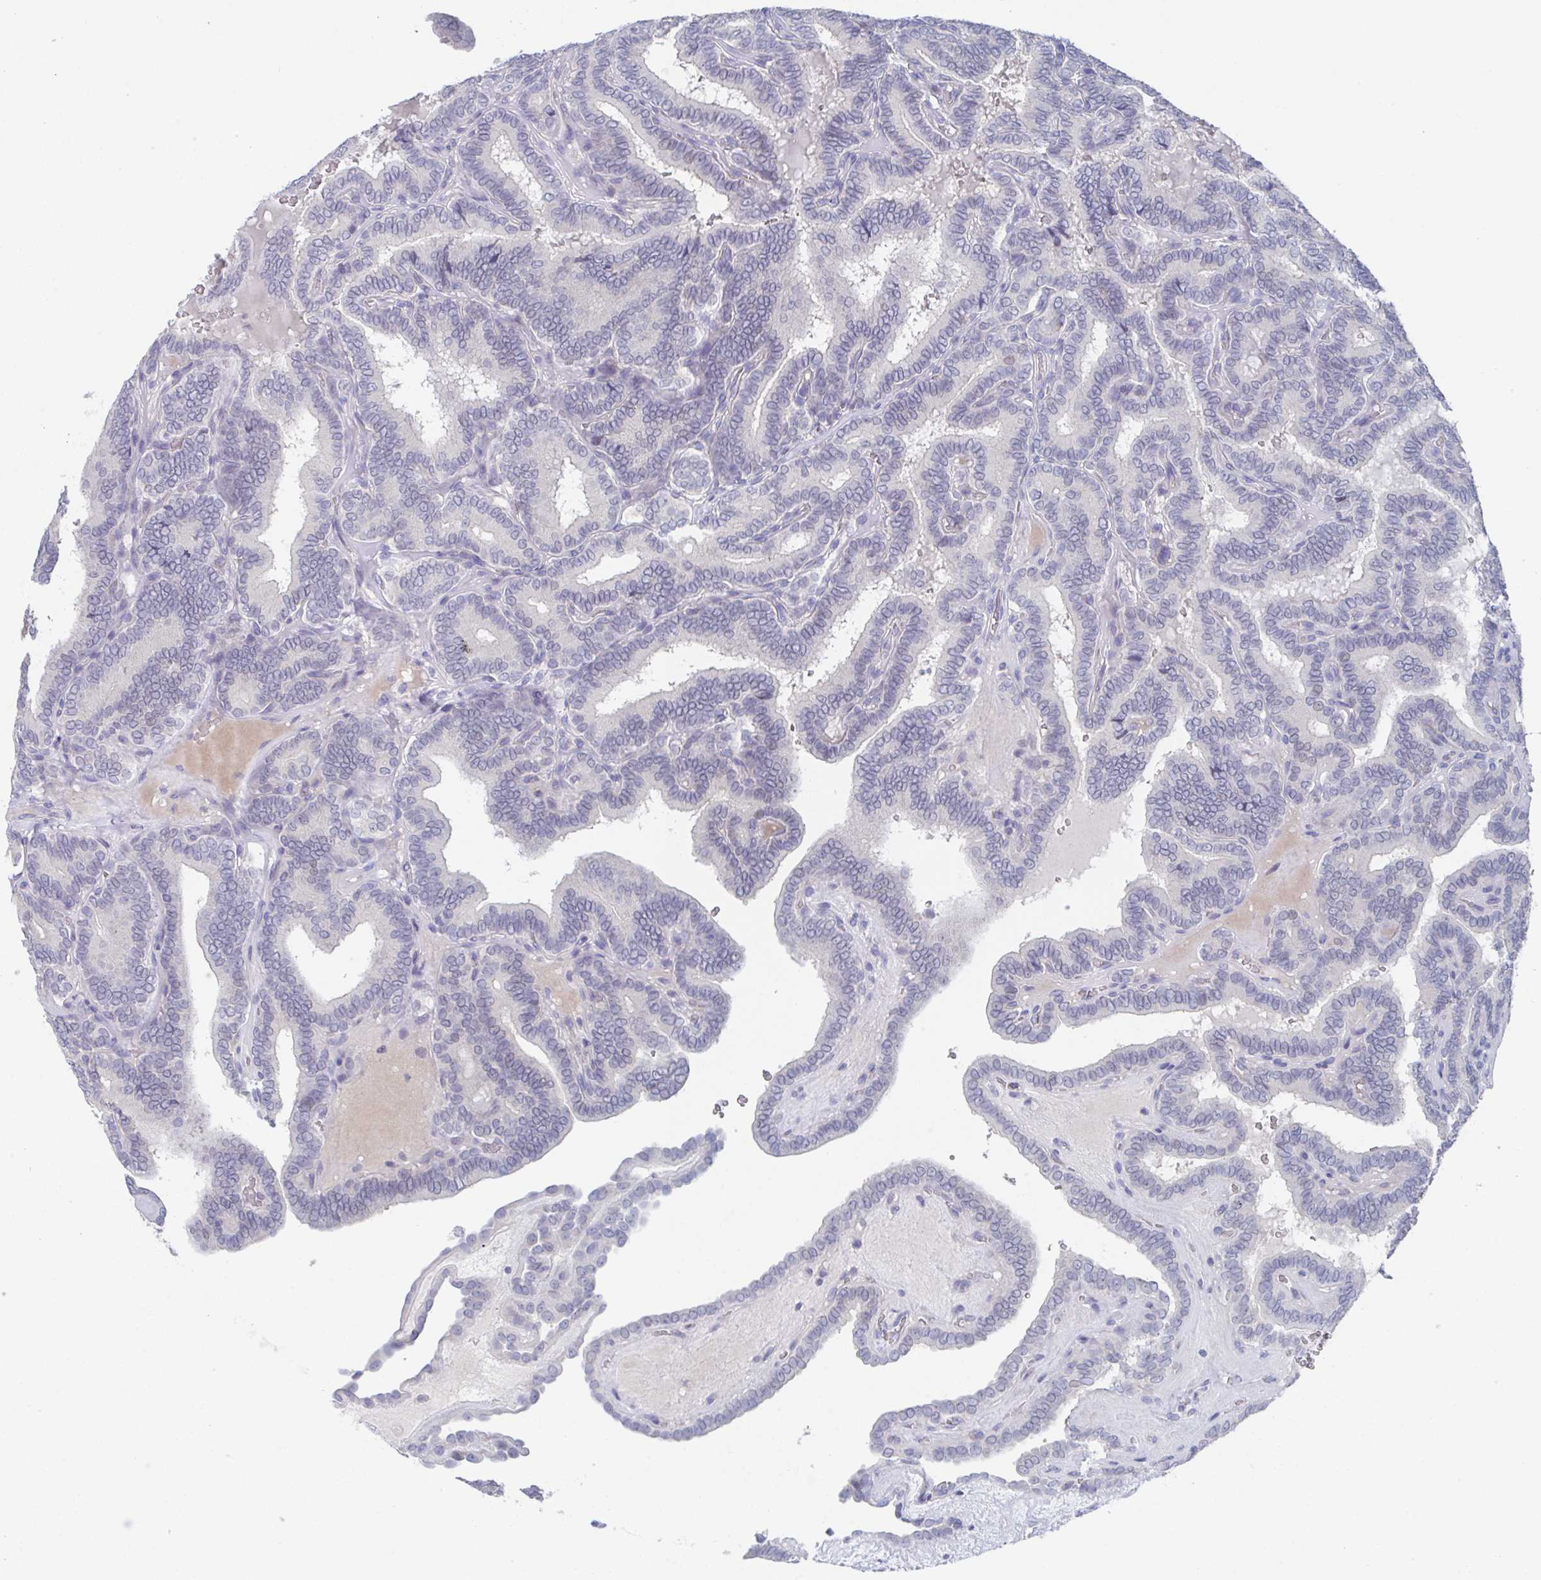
{"staining": {"intensity": "negative", "quantity": "none", "location": "none"}, "tissue": "thyroid cancer", "cell_type": "Tumor cells", "image_type": "cancer", "snomed": [{"axis": "morphology", "description": "Papillary adenocarcinoma, NOS"}, {"axis": "topography", "description": "Thyroid gland"}], "caption": "Immunohistochemistry (IHC) image of neoplastic tissue: thyroid papillary adenocarcinoma stained with DAB shows no significant protein staining in tumor cells.", "gene": "KCNK5", "patient": {"sex": "female", "age": 21}}